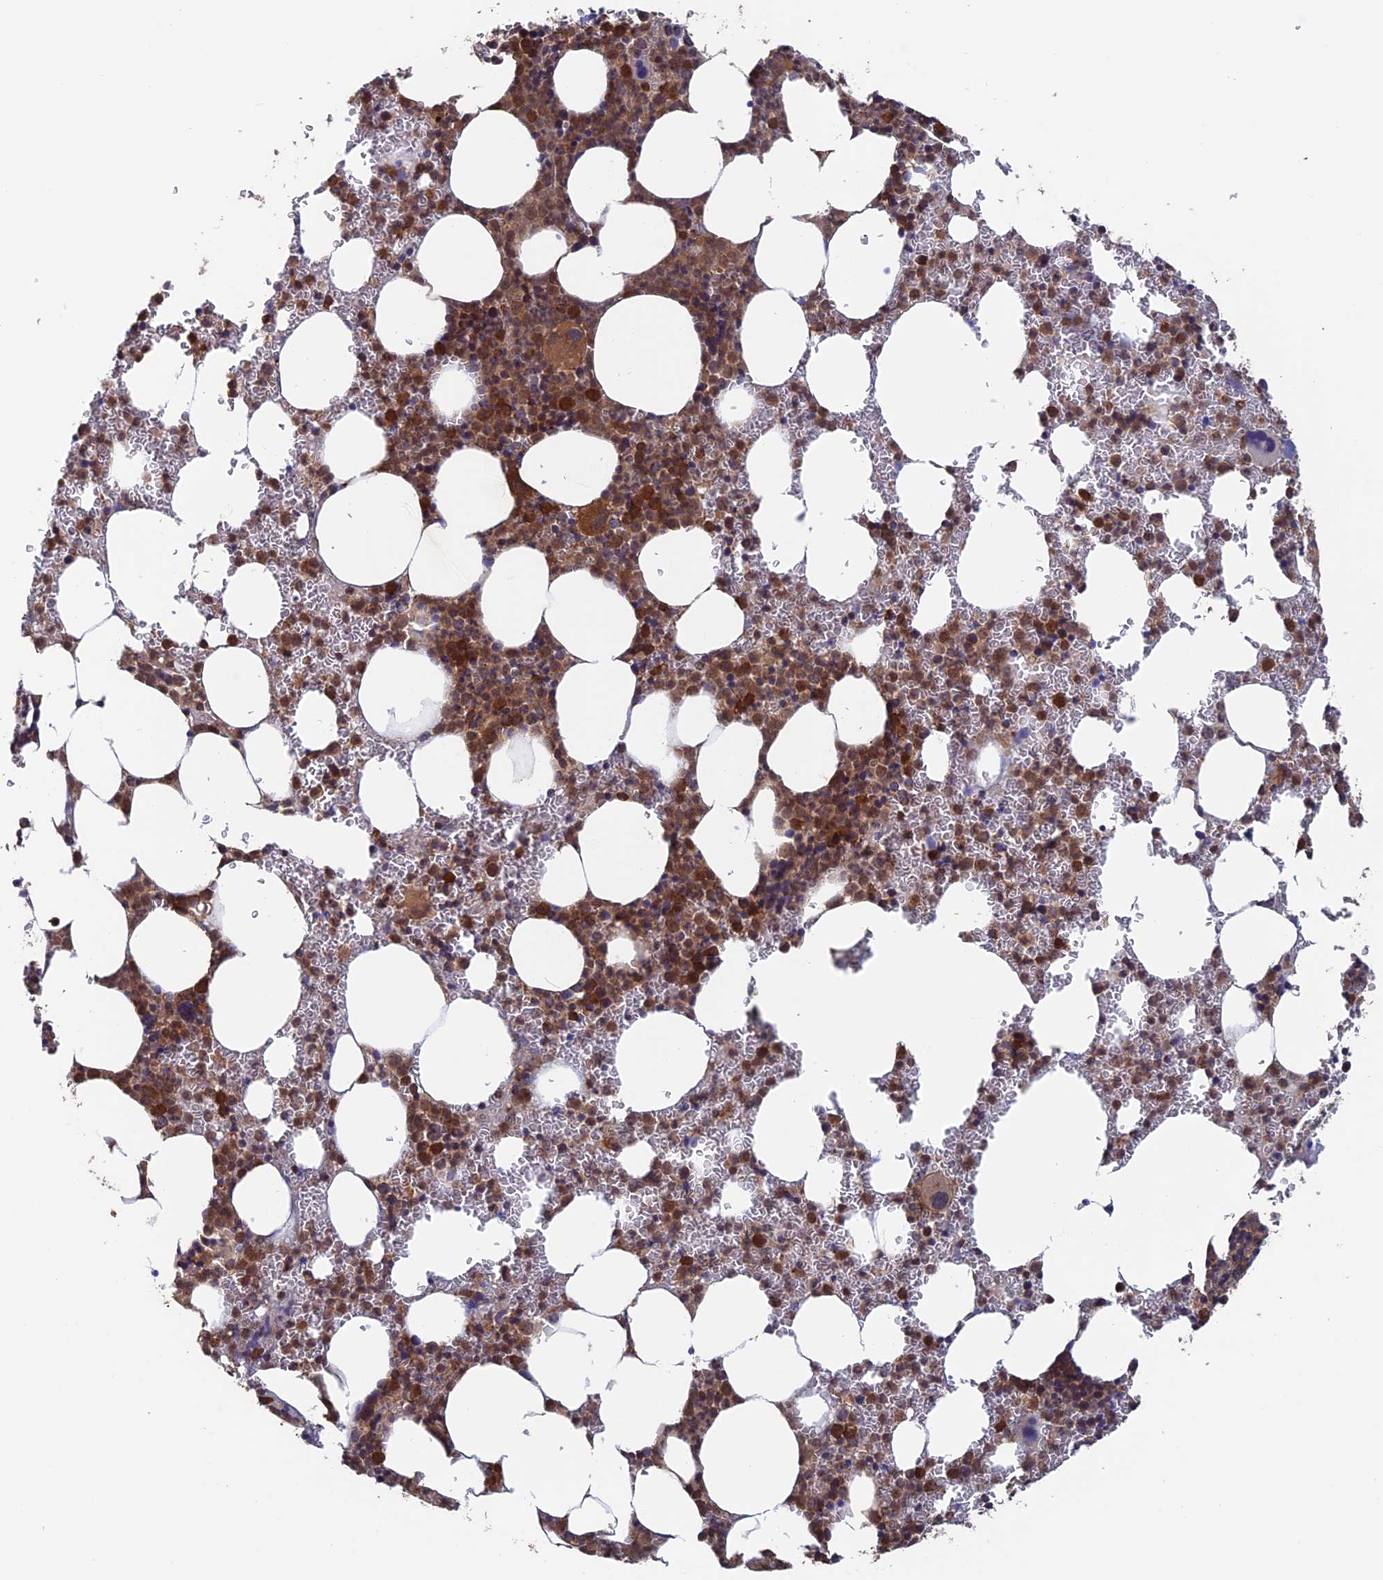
{"staining": {"intensity": "strong", "quantity": ">75%", "location": "cytoplasmic/membranous"}, "tissue": "bone marrow", "cell_type": "Hematopoietic cells", "image_type": "normal", "snomed": [{"axis": "morphology", "description": "Normal tissue, NOS"}, {"axis": "topography", "description": "Bone marrow"}], "caption": "Immunohistochemical staining of benign bone marrow exhibits >75% levels of strong cytoplasmic/membranous protein expression in about >75% of hematopoietic cells.", "gene": "DTYMK", "patient": {"sex": "female", "age": 78}}